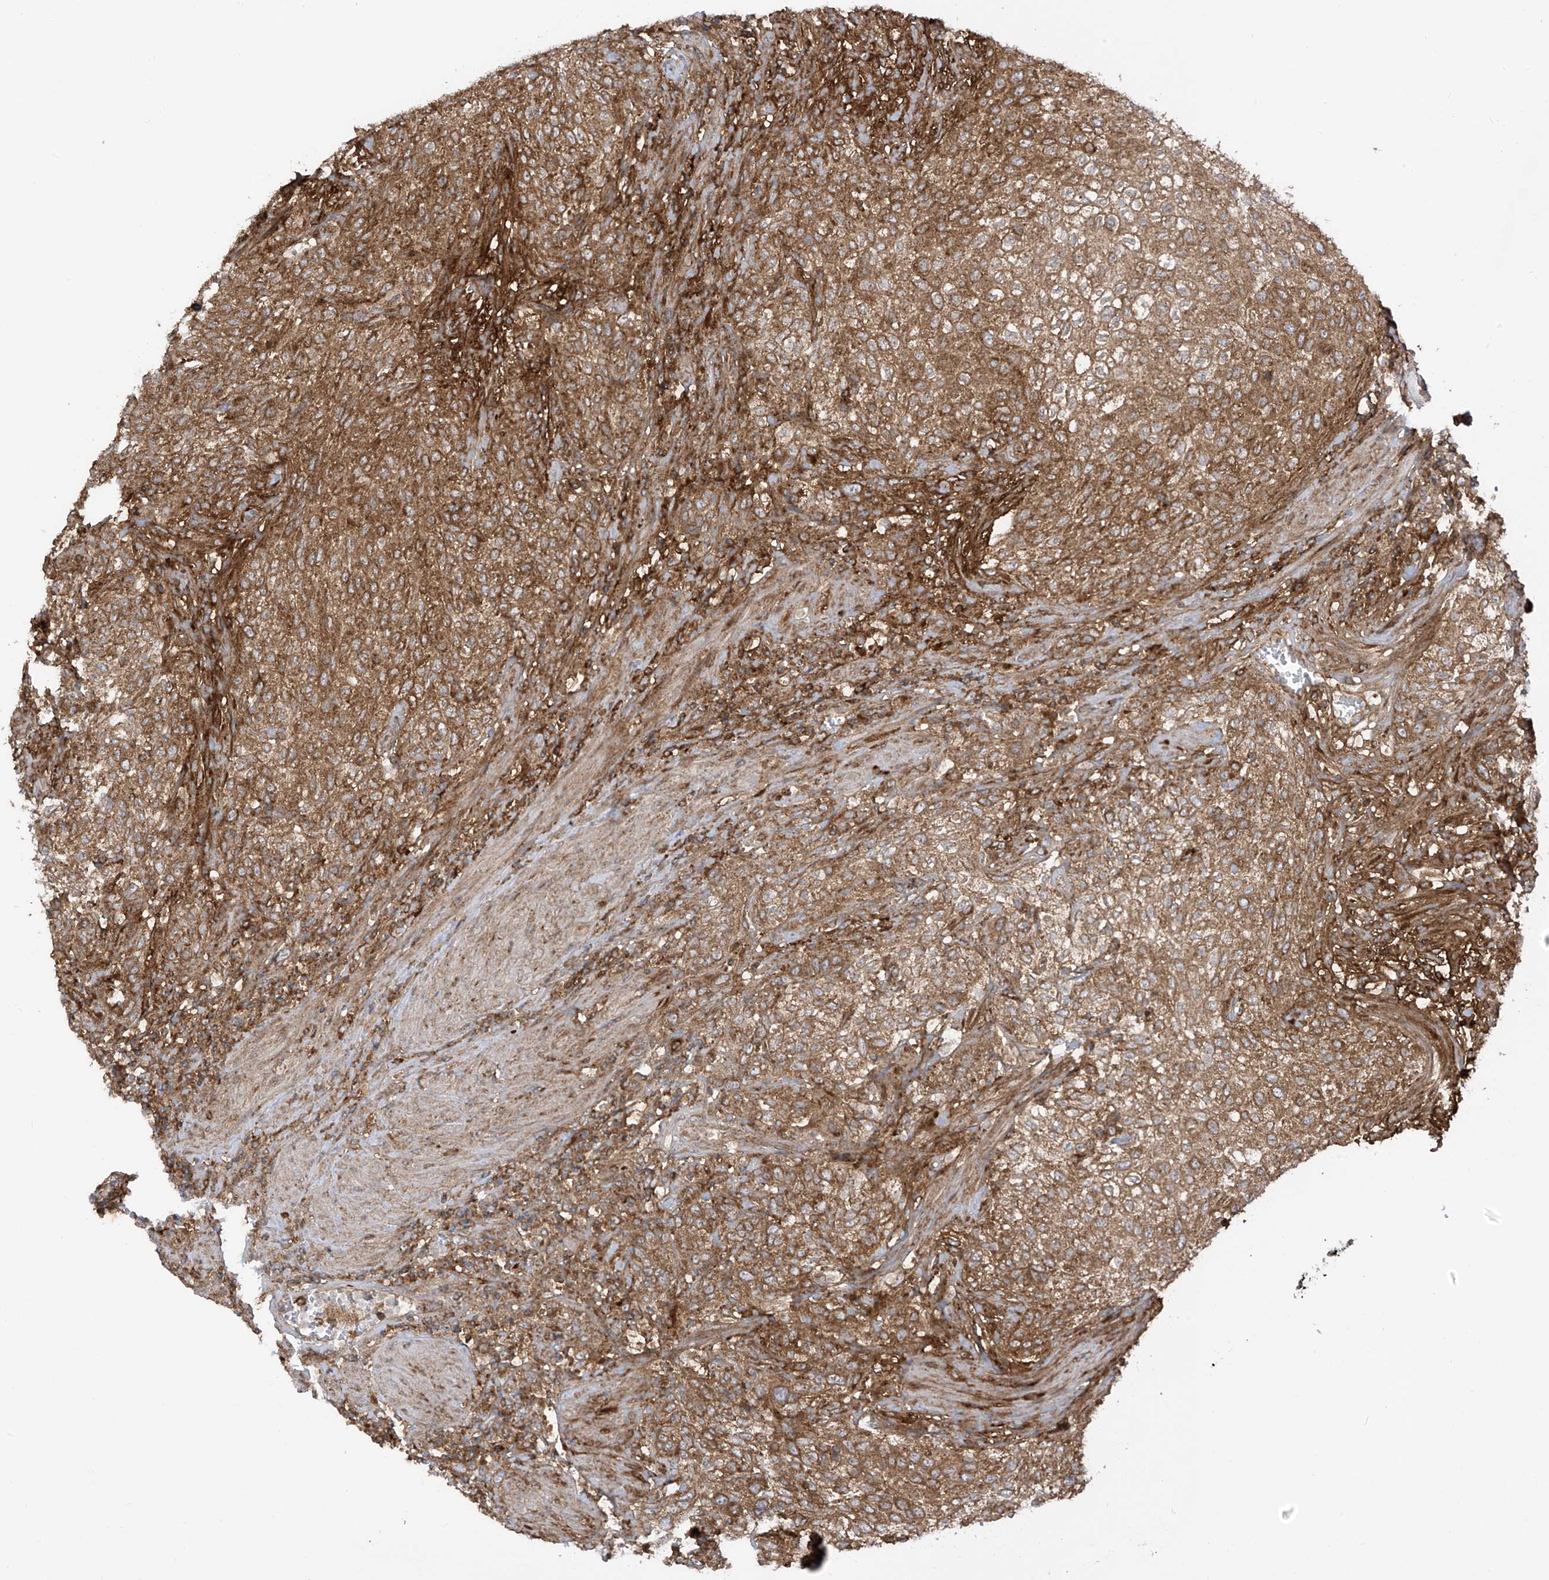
{"staining": {"intensity": "moderate", "quantity": ">75%", "location": "cytoplasmic/membranous"}, "tissue": "urothelial cancer", "cell_type": "Tumor cells", "image_type": "cancer", "snomed": [{"axis": "morphology", "description": "Urothelial carcinoma, High grade"}, {"axis": "topography", "description": "Urinary bladder"}], "caption": "Immunohistochemical staining of human urothelial cancer shows moderate cytoplasmic/membranous protein positivity in approximately >75% of tumor cells. (Stains: DAB in brown, nuclei in blue, Microscopy: brightfield microscopy at high magnification).", "gene": "REPS1", "patient": {"sex": "male", "age": 35}}